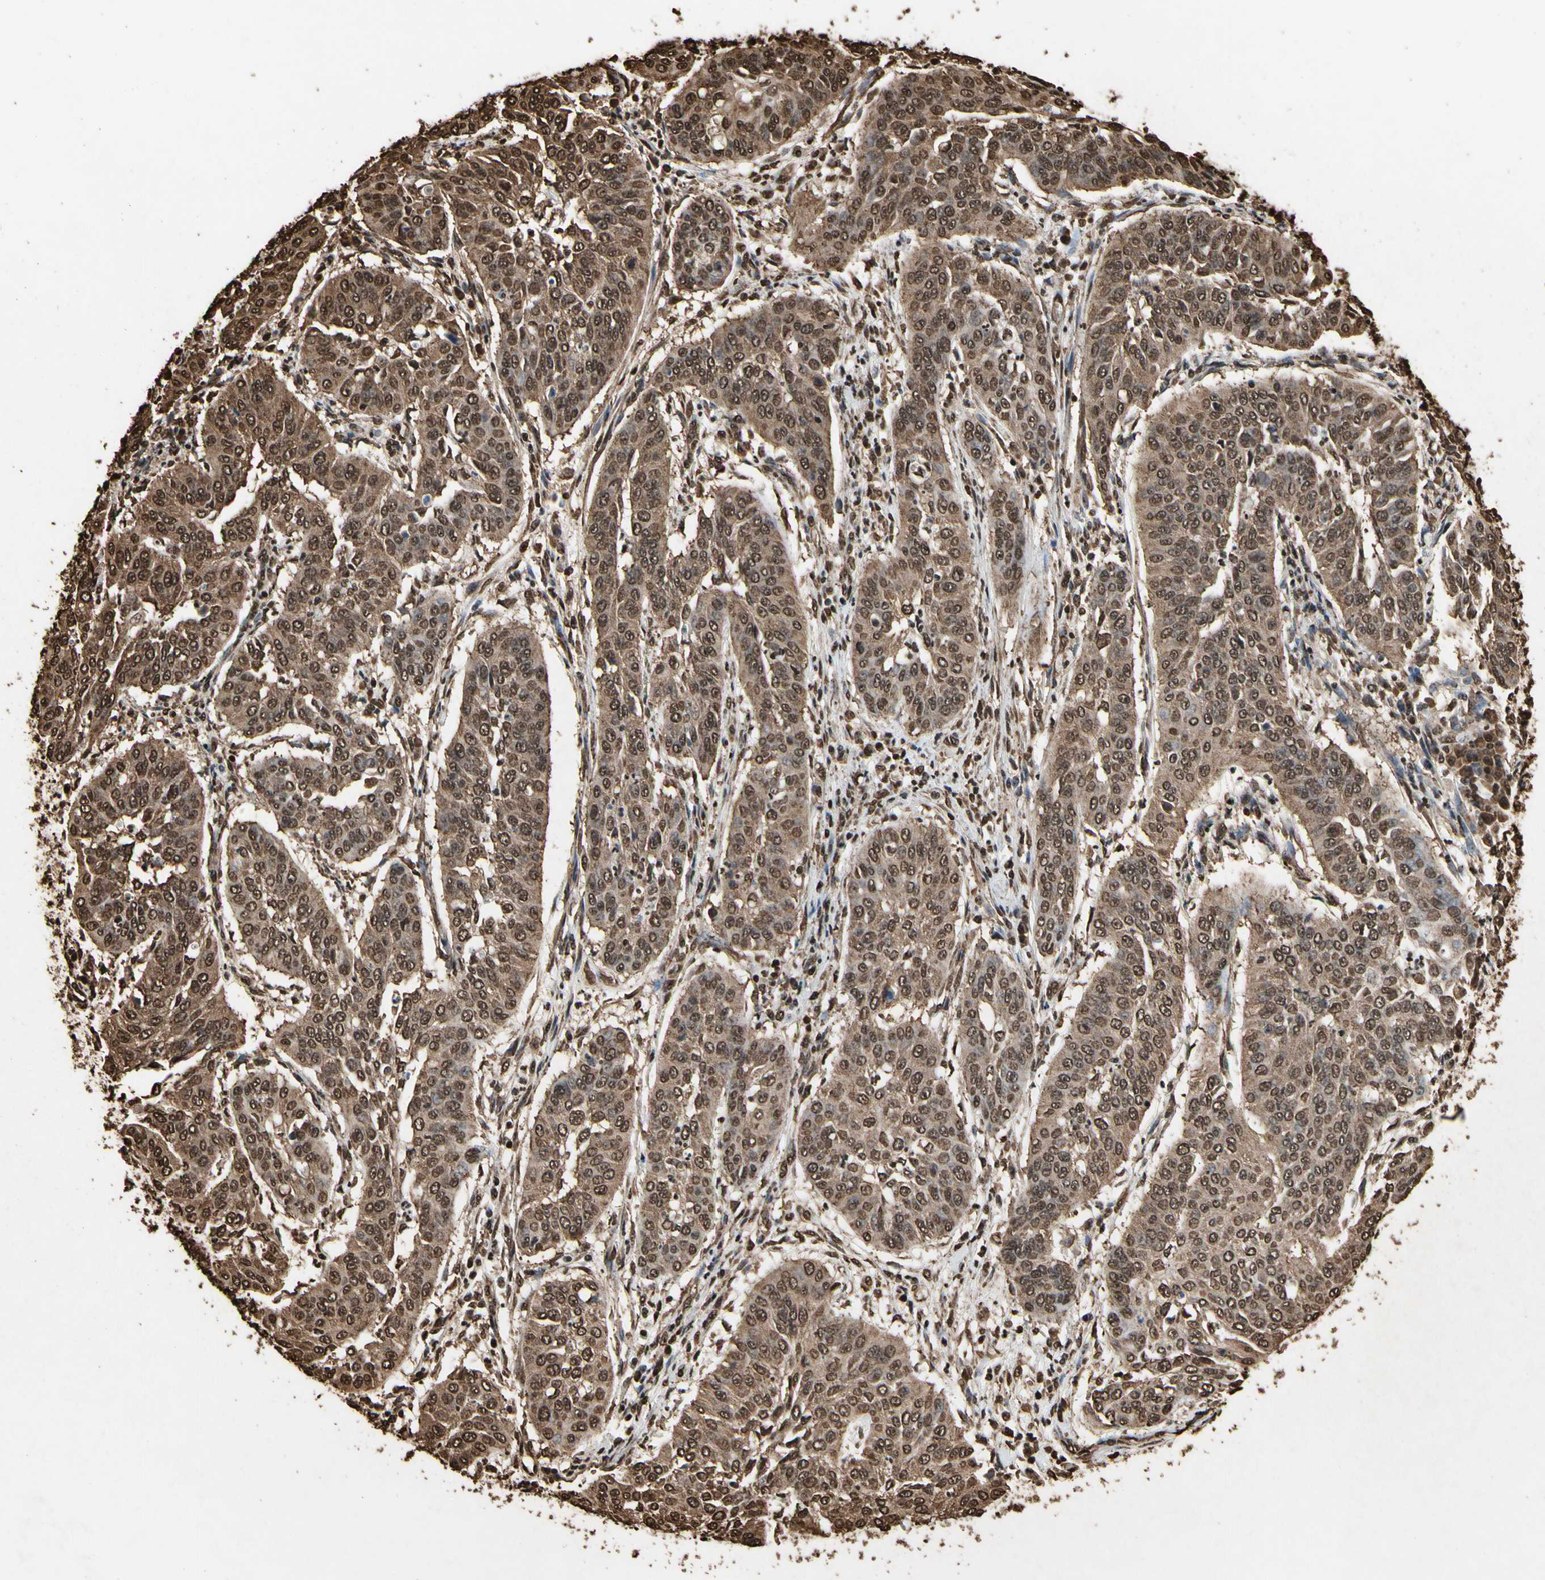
{"staining": {"intensity": "moderate", "quantity": ">75%", "location": "cytoplasmic/membranous,nuclear"}, "tissue": "cervical cancer", "cell_type": "Tumor cells", "image_type": "cancer", "snomed": [{"axis": "morphology", "description": "Normal tissue, NOS"}, {"axis": "morphology", "description": "Squamous cell carcinoma, NOS"}, {"axis": "topography", "description": "Cervix"}], "caption": "Human cervical squamous cell carcinoma stained with a protein marker reveals moderate staining in tumor cells.", "gene": "HNRNPK", "patient": {"sex": "female", "age": 39}}